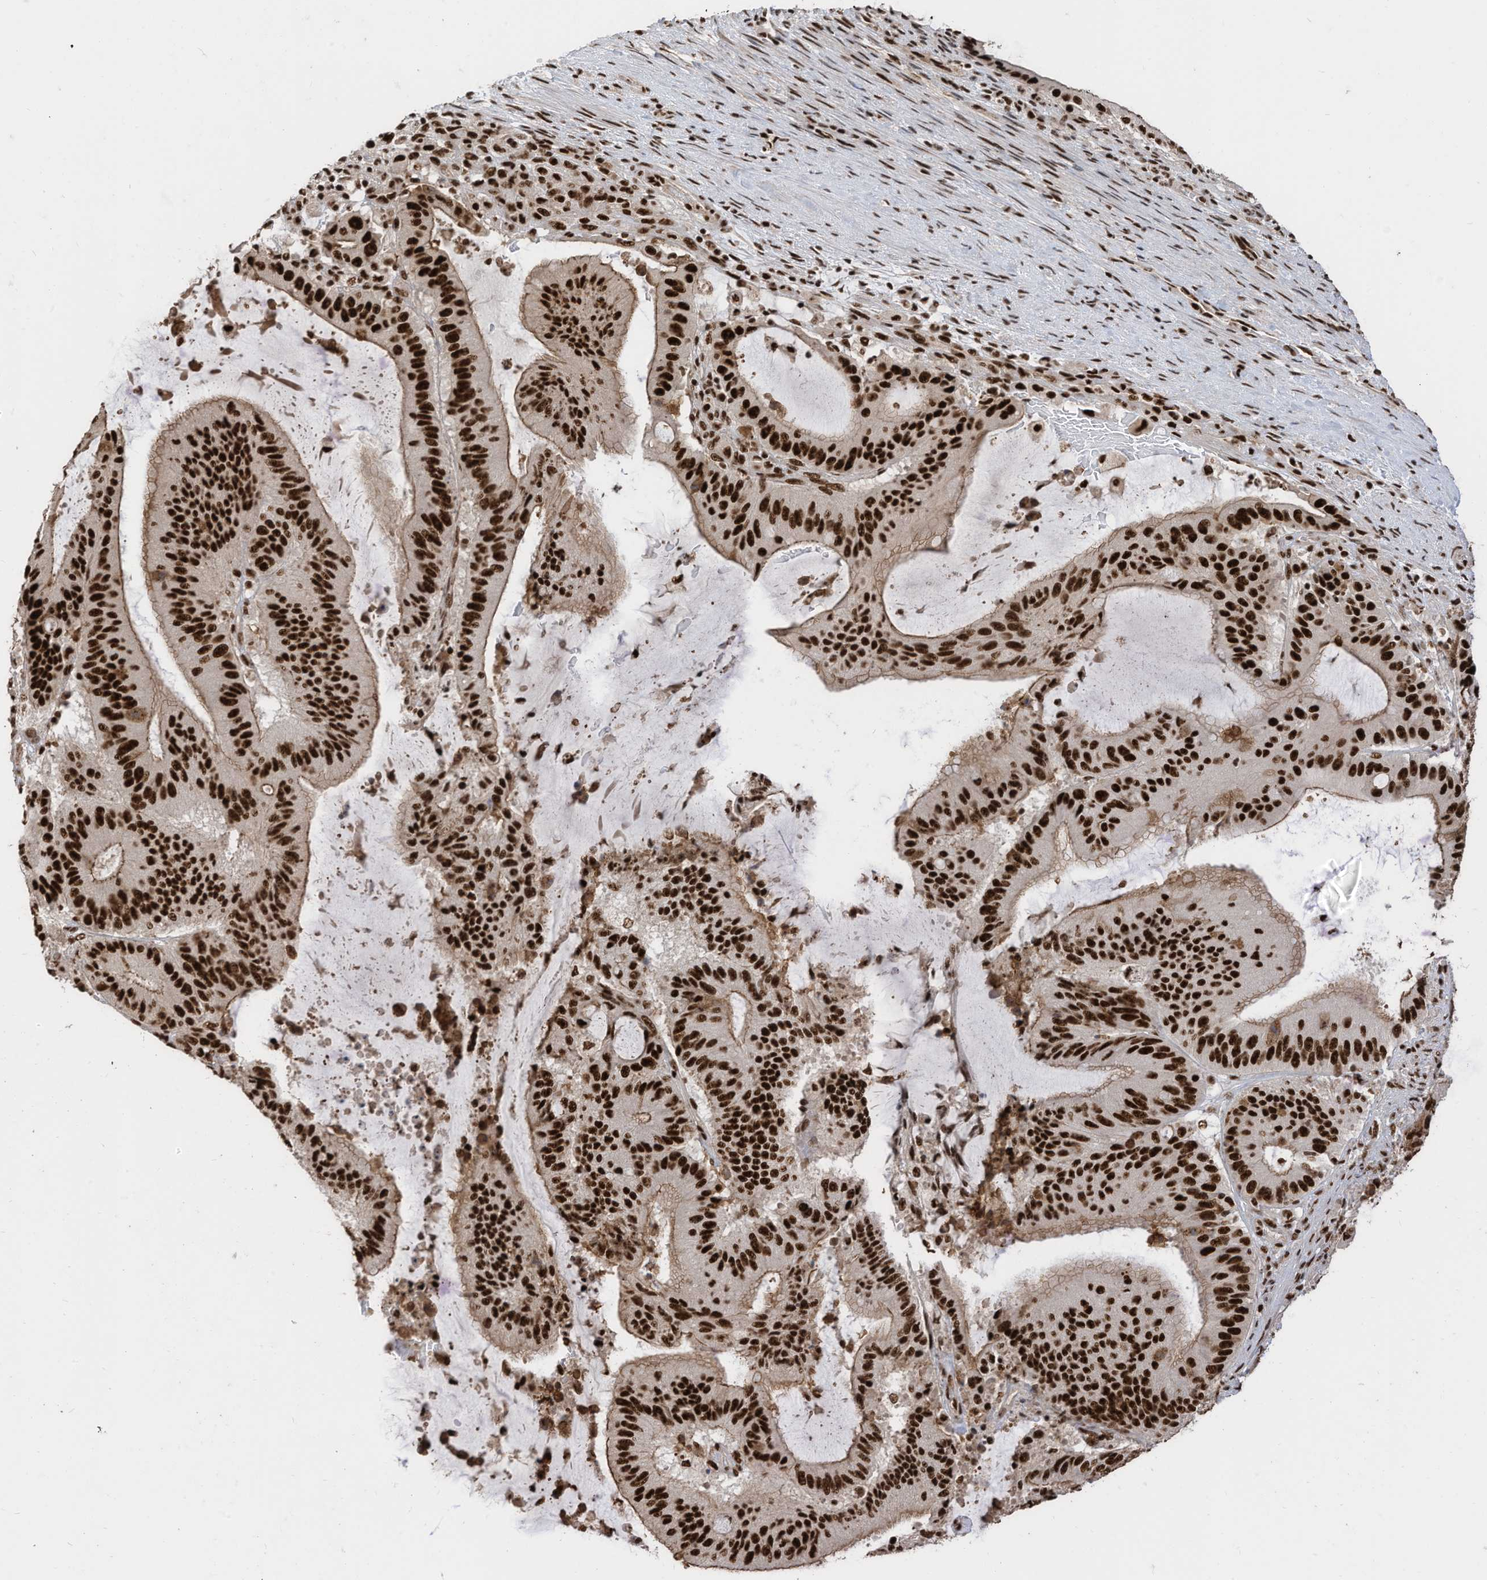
{"staining": {"intensity": "strong", "quantity": ">75%", "location": "nuclear"}, "tissue": "liver cancer", "cell_type": "Tumor cells", "image_type": "cancer", "snomed": [{"axis": "morphology", "description": "Normal tissue, NOS"}, {"axis": "morphology", "description": "Cholangiocarcinoma"}, {"axis": "topography", "description": "Liver"}, {"axis": "topography", "description": "Peripheral nerve tissue"}], "caption": "This is an image of immunohistochemistry (IHC) staining of liver cancer, which shows strong expression in the nuclear of tumor cells.", "gene": "SF3A3", "patient": {"sex": "female", "age": 73}}